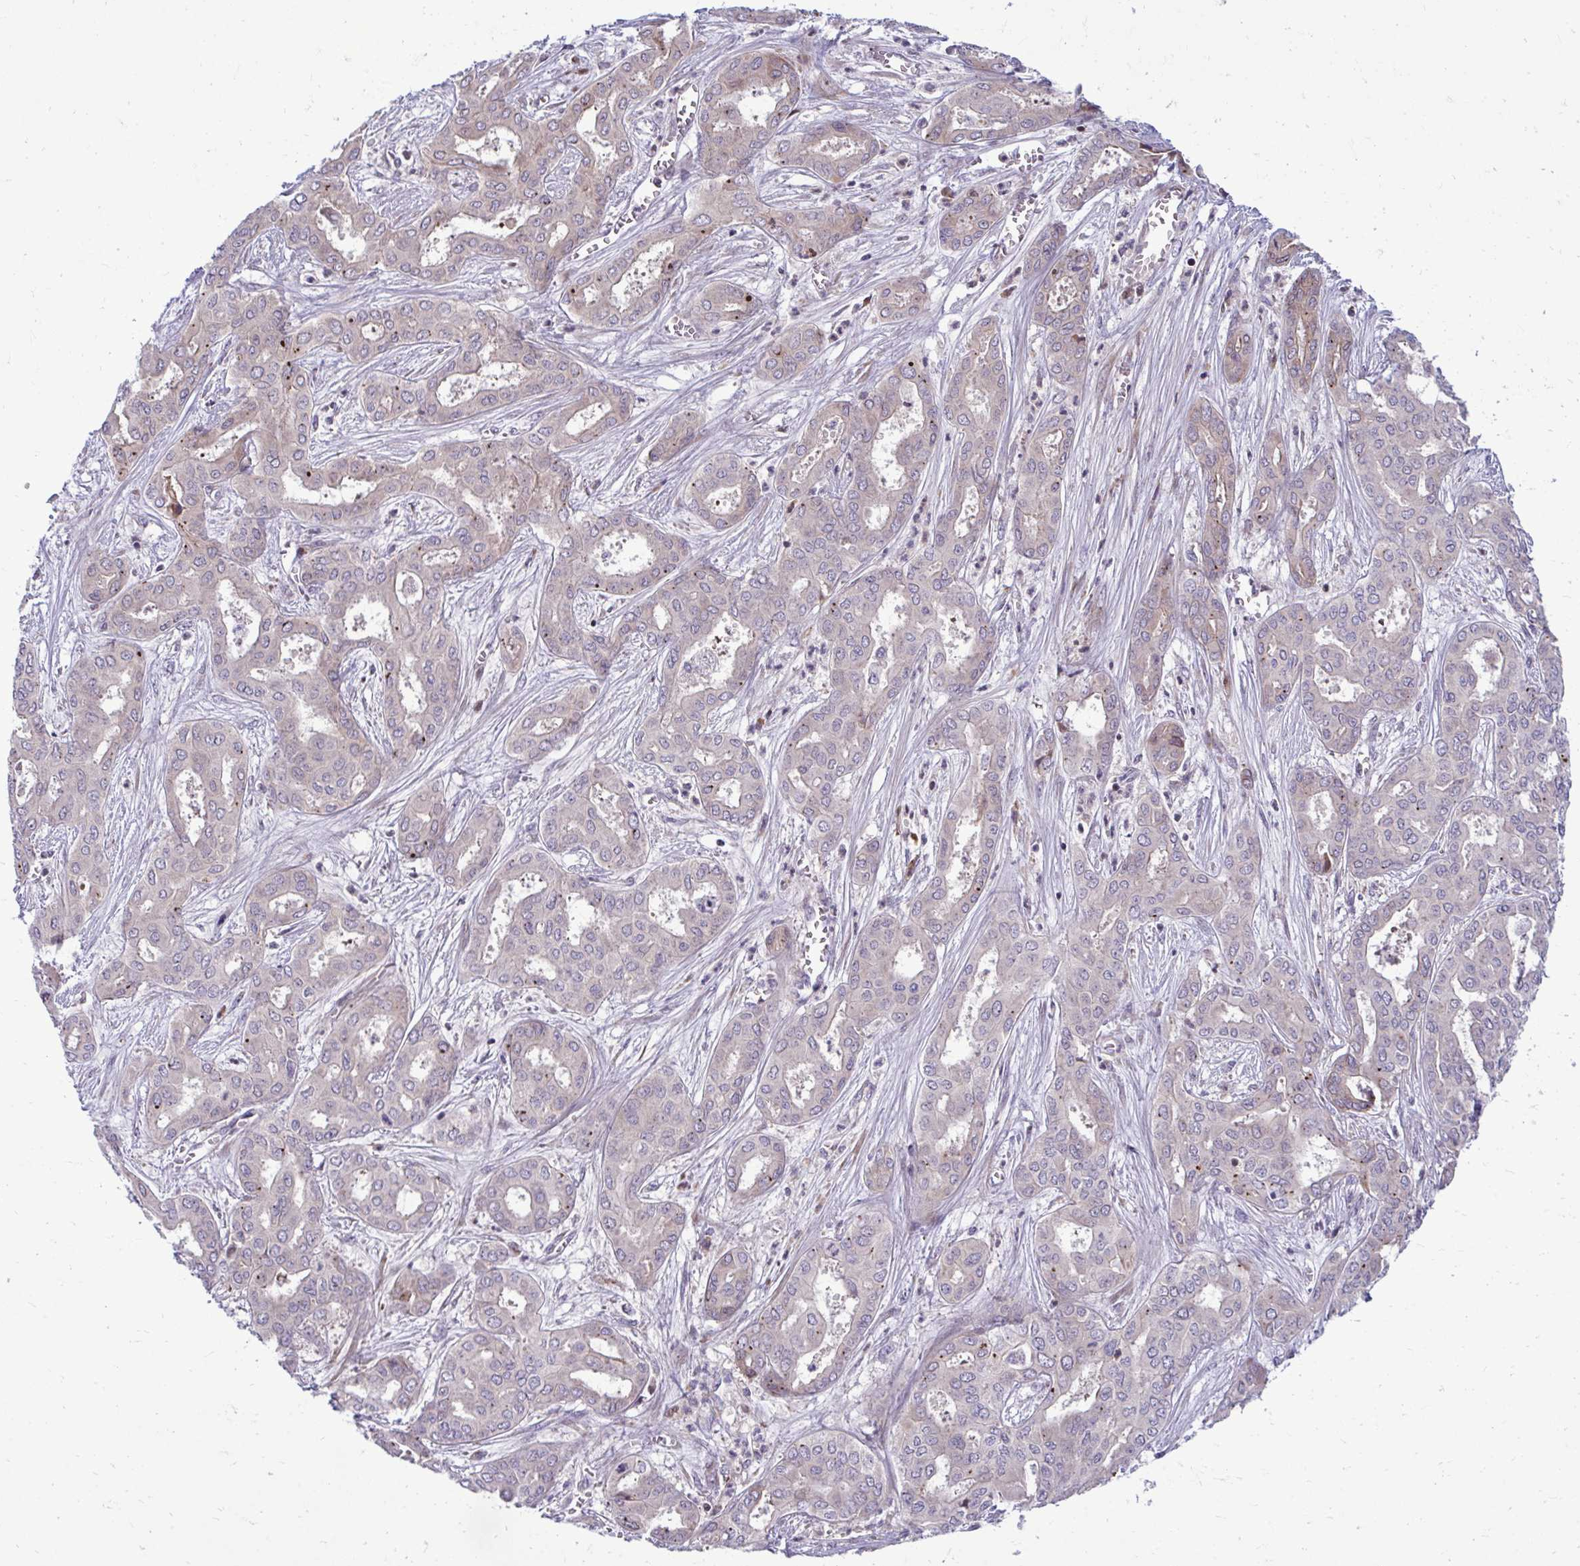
{"staining": {"intensity": "negative", "quantity": "none", "location": "none"}, "tissue": "liver cancer", "cell_type": "Tumor cells", "image_type": "cancer", "snomed": [{"axis": "morphology", "description": "Cholangiocarcinoma"}, {"axis": "topography", "description": "Liver"}], "caption": "Tumor cells show no significant expression in liver cholangiocarcinoma.", "gene": "ZSCAN9", "patient": {"sex": "female", "age": 64}}